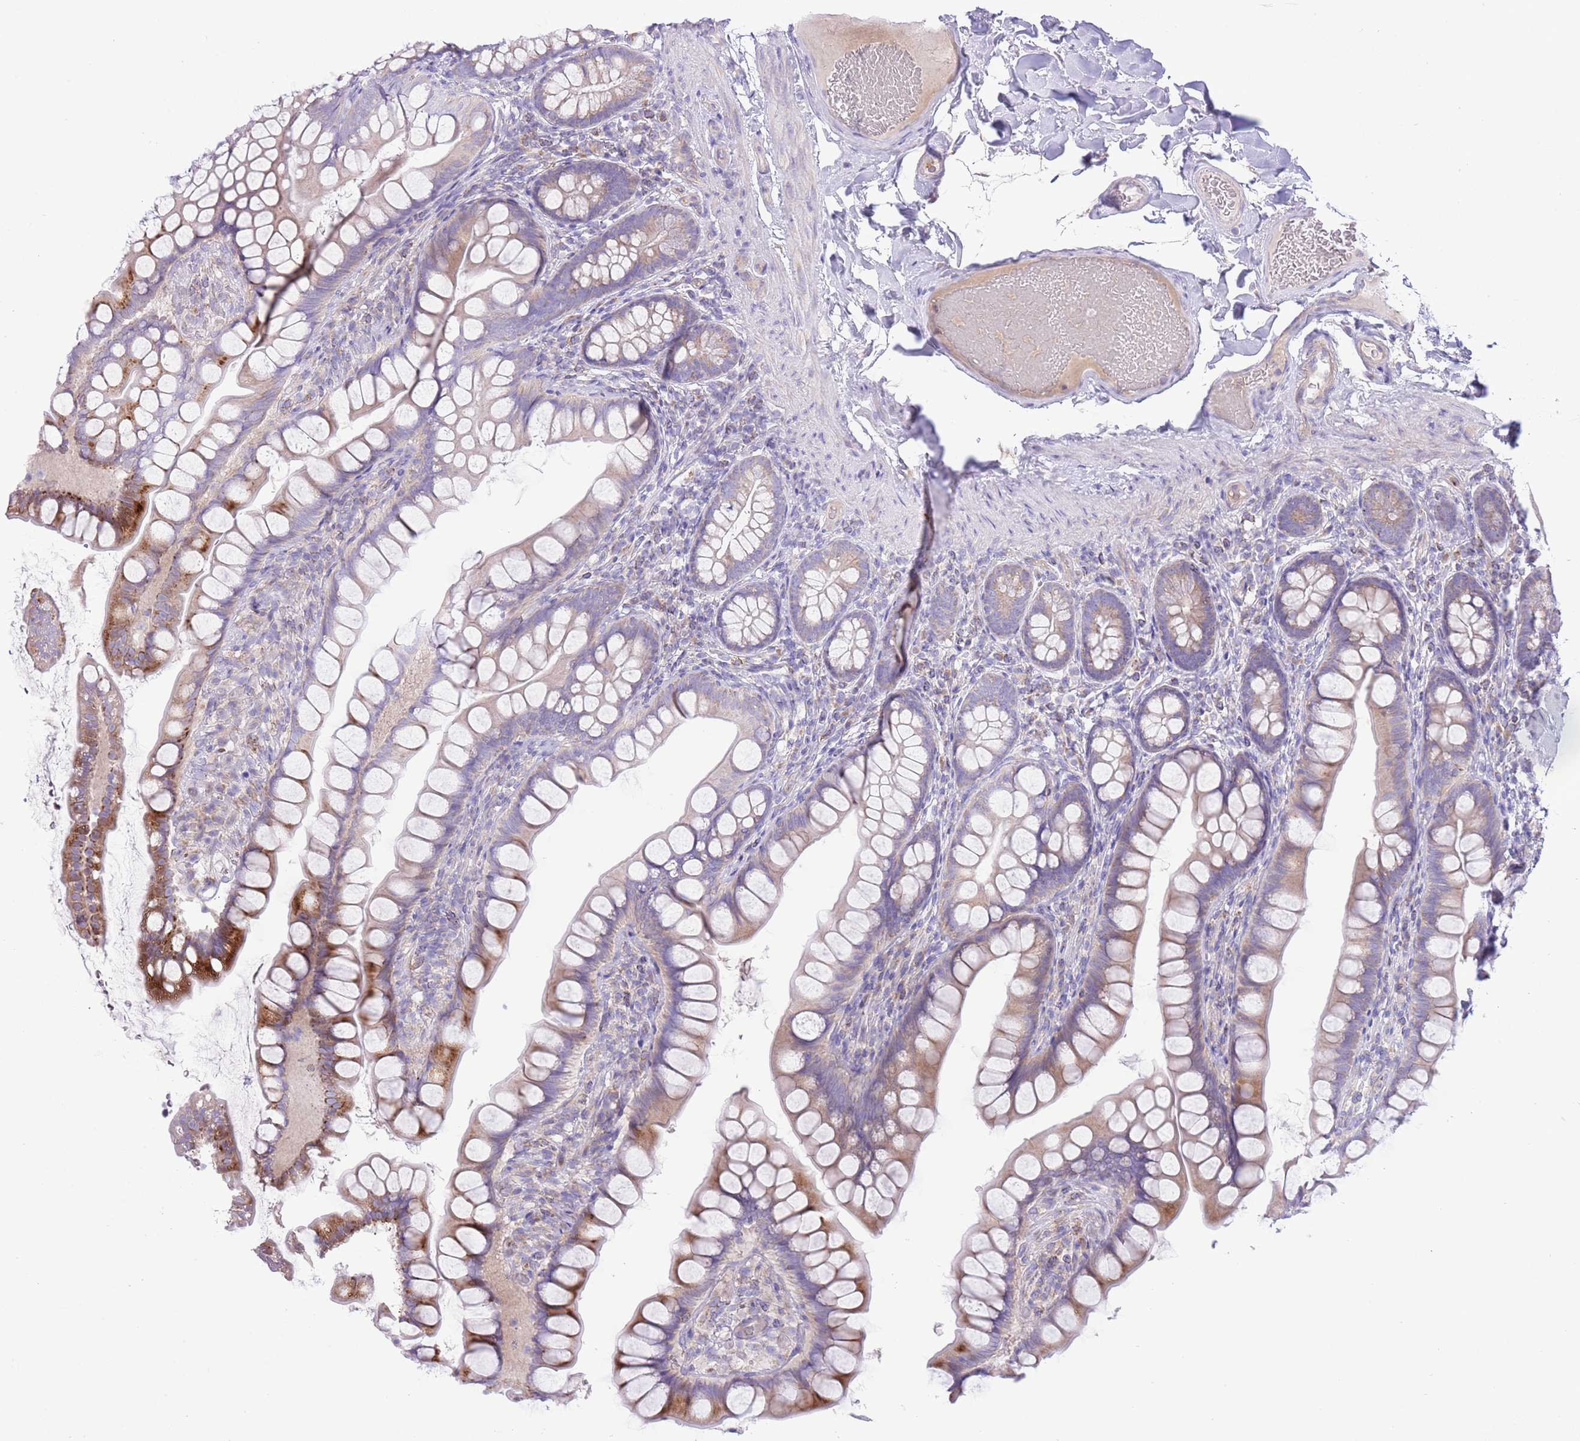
{"staining": {"intensity": "moderate", "quantity": "25%-75%", "location": "cytoplasmic/membranous"}, "tissue": "small intestine", "cell_type": "Glandular cells", "image_type": "normal", "snomed": [{"axis": "morphology", "description": "Normal tissue, NOS"}, {"axis": "topography", "description": "Small intestine"}], "caption": "IHC staining of unremarkable small intestine, which reveals medium levels of moderate cytoplasmic/membranous expression in approximately 25%-75% of glandular cells indicating moderate cytoplasmic/membranous protein staining. The staining was performed using DAB (3,3'-diaminobenzidine) (brown) for protein detection and nuclei were counterstained in hematoxylin (blue).", "gene": "OAZ2", "patient": {"sex": "male", "age": 70}}